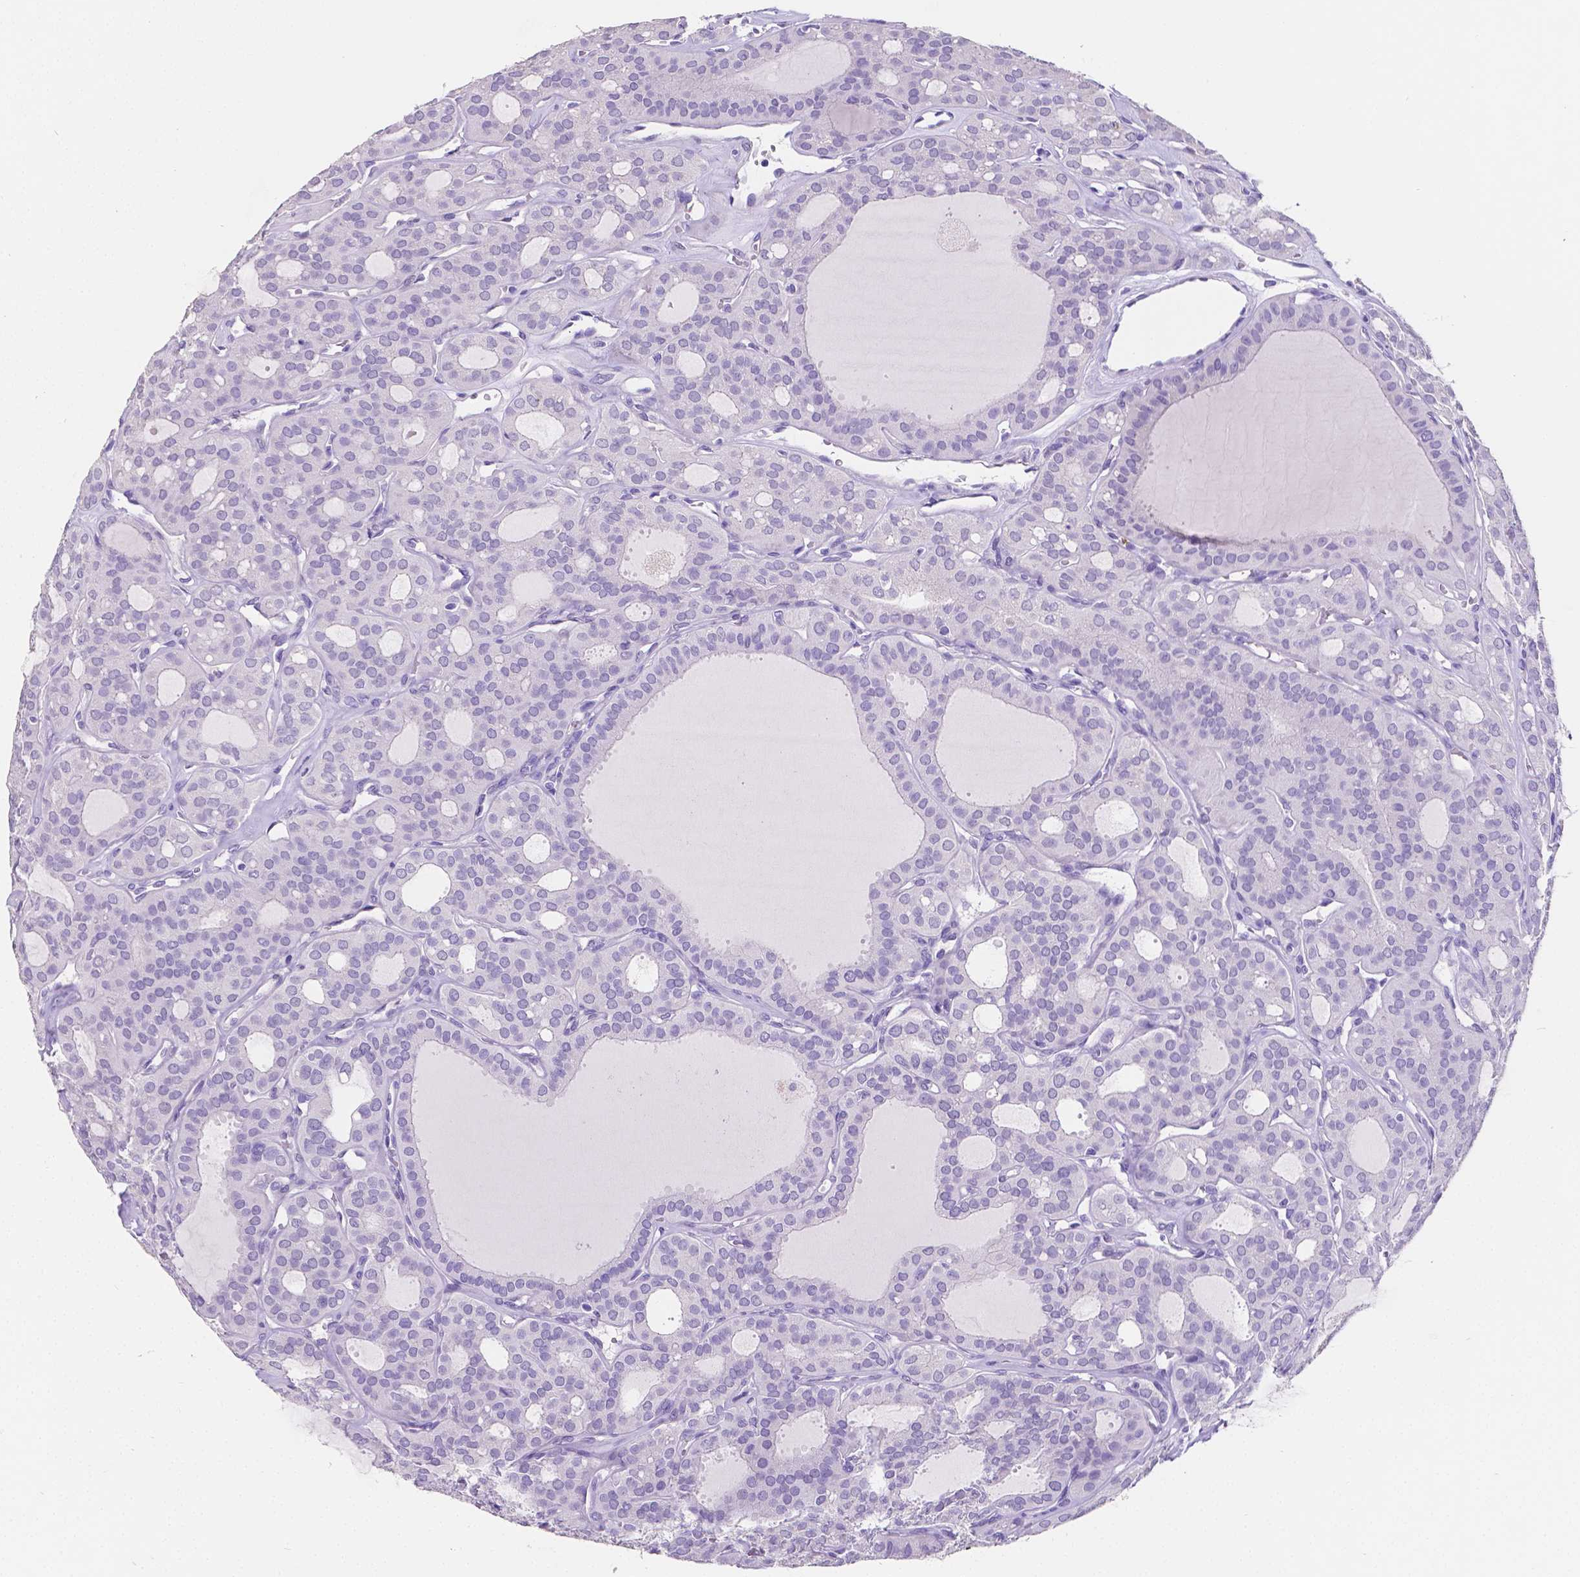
{"staining": {"intensity": "negative", "quantity": "none", "location": "none"}, "tissue": "thyroid cancer", "cell_type": "Tumor cells", "image_type": "cancer", "snomed": [{"axis": "morphology", "description": "Follicular adenoma carcinoma, NOS"}, {"axis": "topography", "description": "Thyroid gland"}], "caption": "Thyroid follicular adenoma carcinoma was stained to show a protein in brown. There is no significant expression in tumor cells.", "gene": "SATB2", "patient": {"sex": "male", "age": 75}}